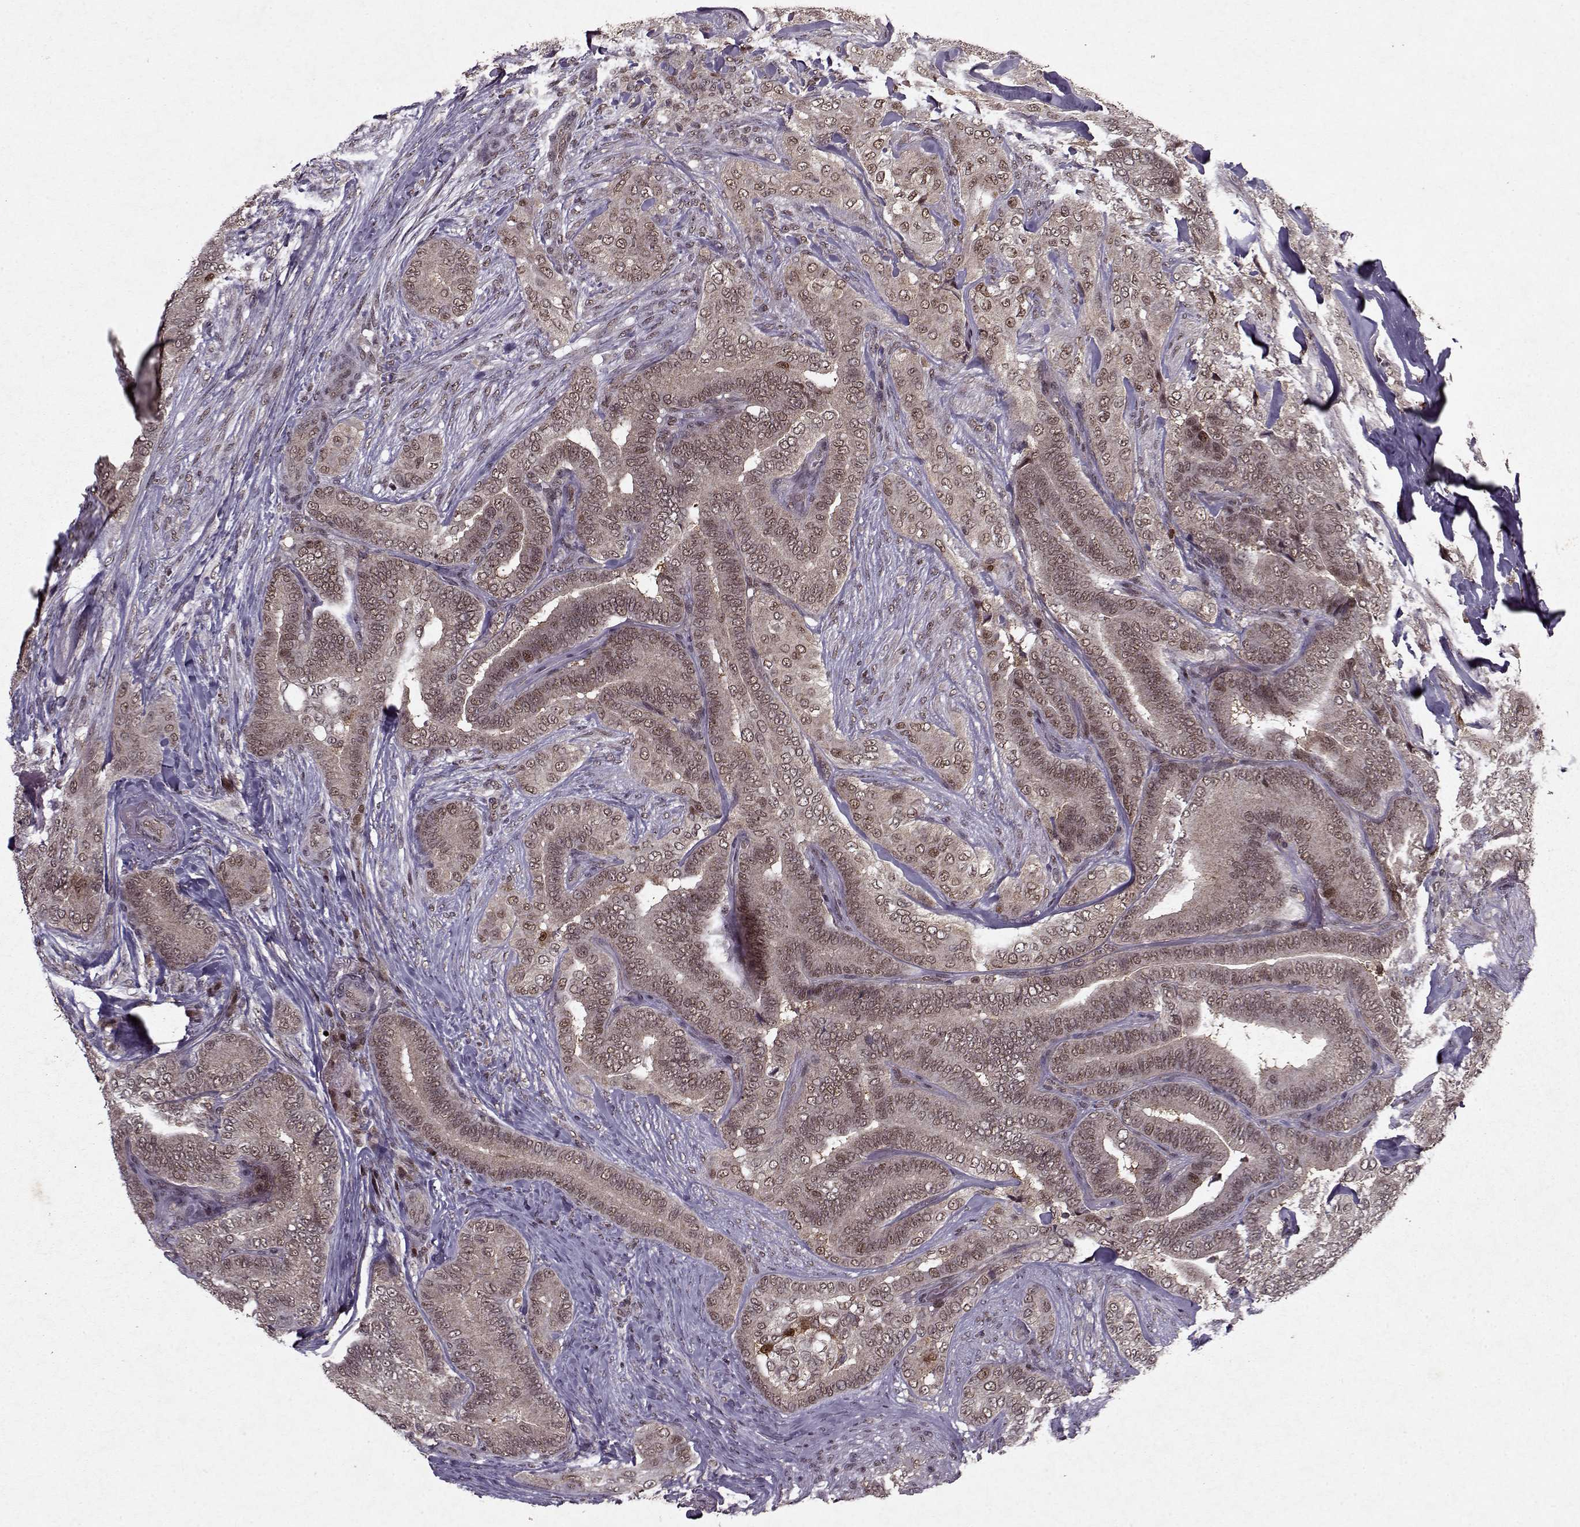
{"staining": {"intensity": "weak", "quantity": ">75%", "location": "nuclear"}, "tissue": "thyroid cancer", "cell_type": "Tumor cells", "image_type": "cancer", "snomed": [{"axis": "morphology", "description": "Papillary adenocarcinoma, NOS"}, {"axis": "topography", "description": "Thyroid gland"}], "caption": "Brown immunohistochemical staining in human thyroid papillary adenocarcinoma shows weak nuclear staining in approximately >75% of tumor cells. Immunohistochemistry stains the protein in brown and the nuclei are stained blue.", "gene": "PSMA7", "patient": {"sex": "male", "age": 61}}